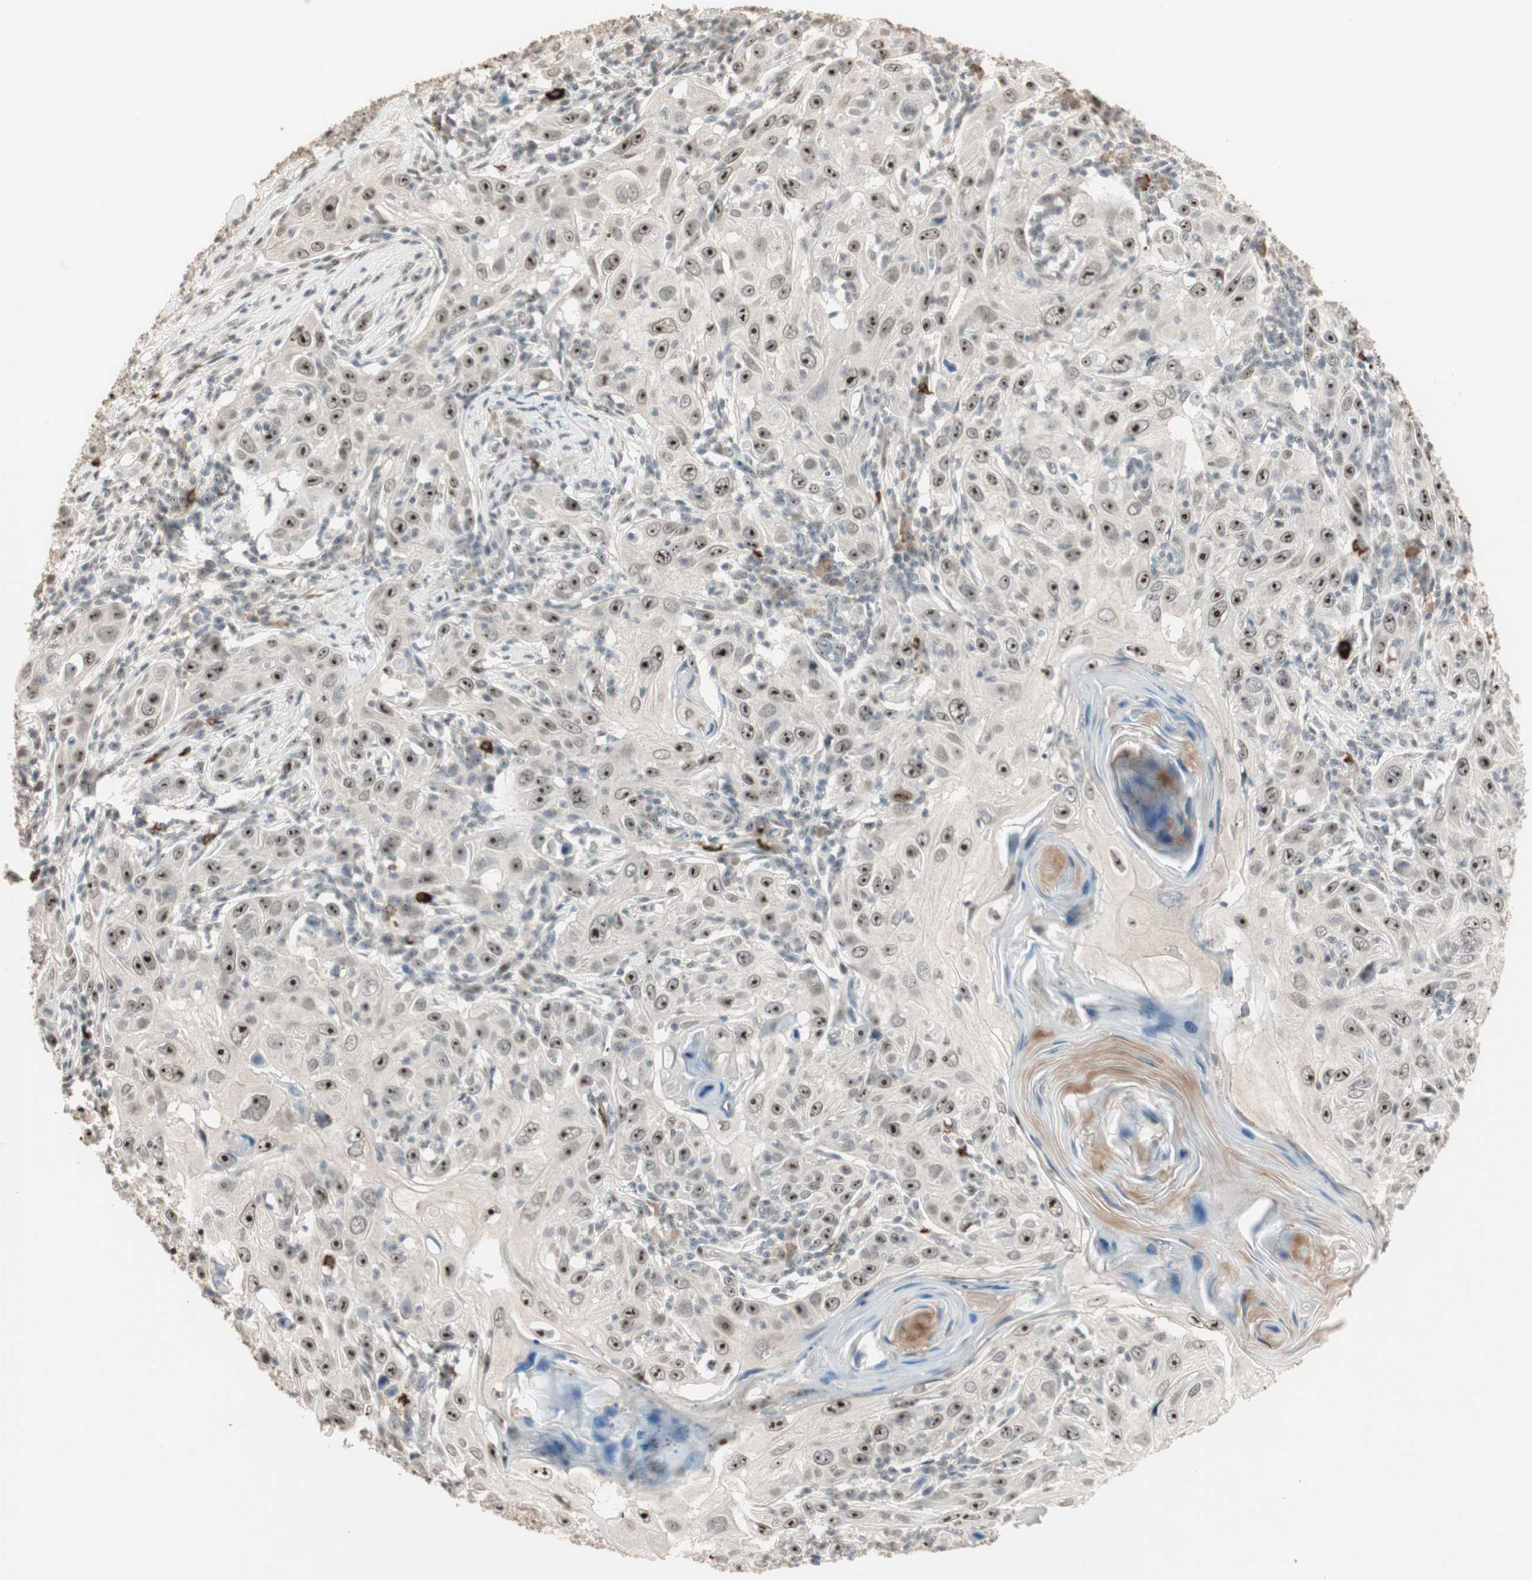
{"staining": {"intensity": "strong", "quantity": ">75%", "location": "nuclear"}, "tissue": "skin cancer", "cell_type": "Tumor cells", "image_type": "cancer", "snomed": [{"axis": "morphology", "description": "Squamous cell carcinoma, NOS"}, {"axis": "topography", "description": "Skin"}], "caption": "Immunohistochemical staining of skin cancer exhibits strong nuclear protein positivity in about >75% of tumor cells. Using DAB (brown) and hematoxylin (blue) stains, captured at high magnification using brightfield microscopy.", "gene": "ETV4", "patient": {"sex": "female", "age": 88}}